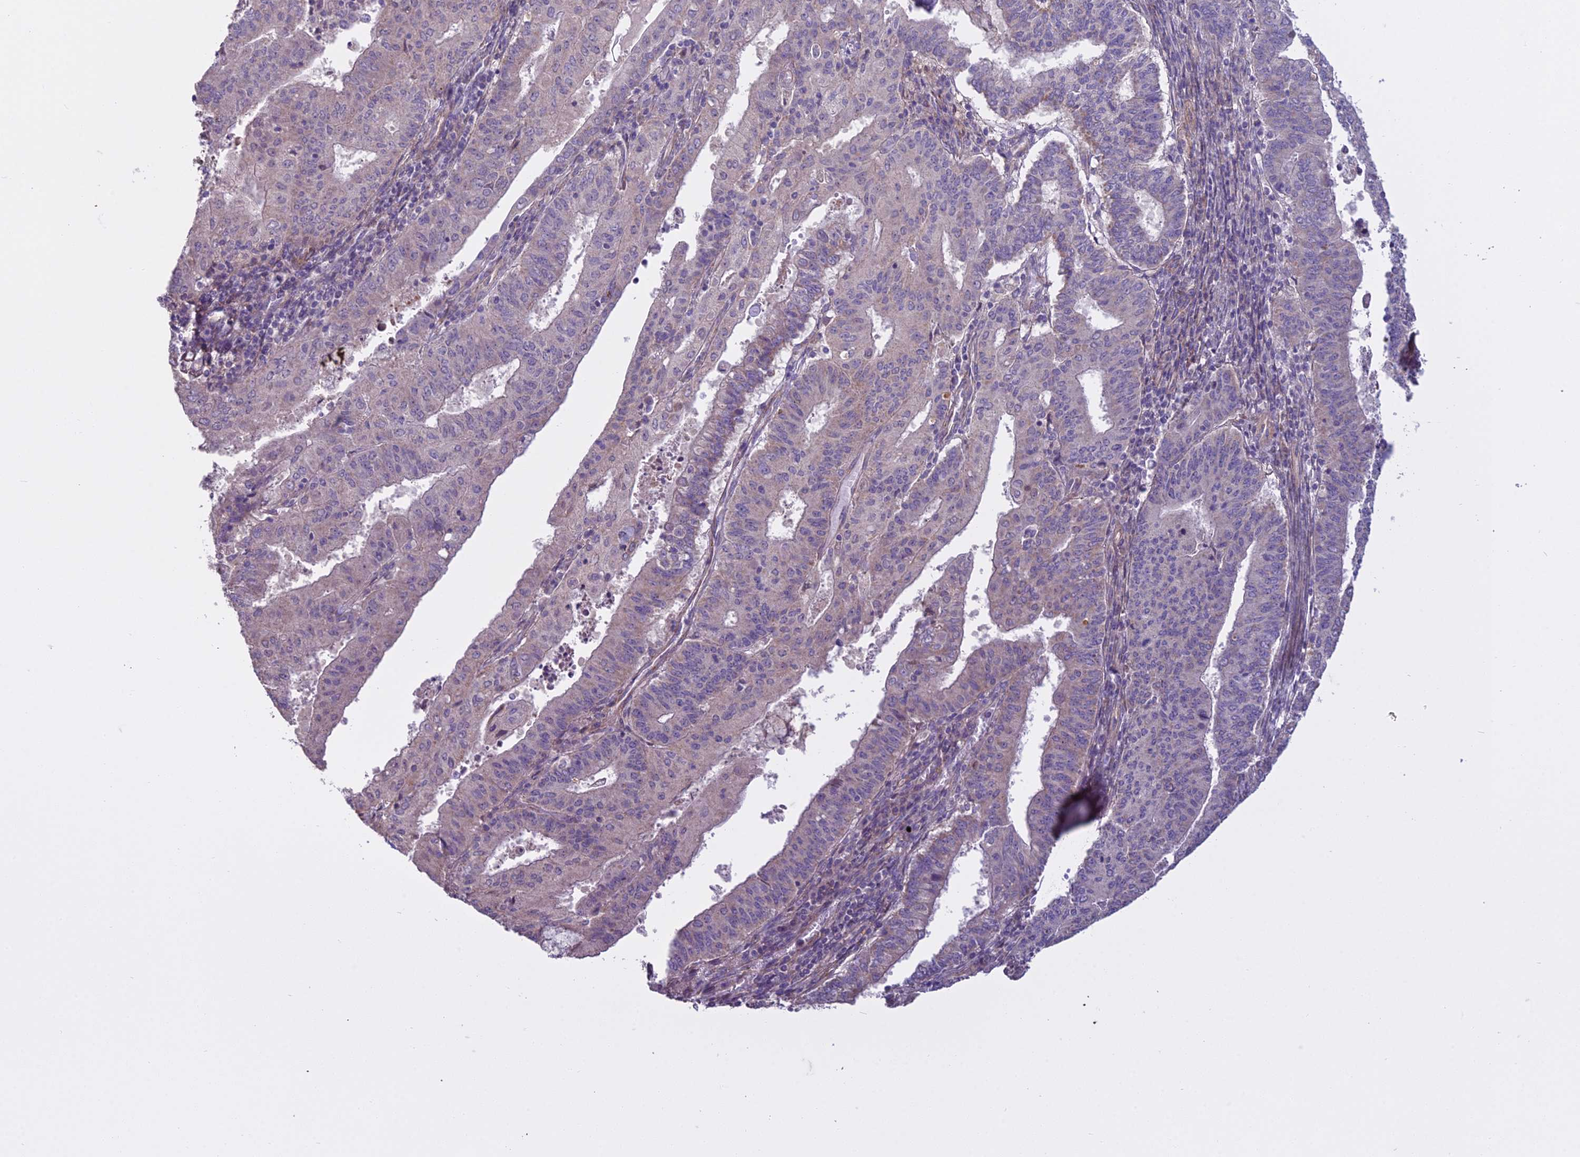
{"staining": {"intensity": "negative", "quantity": "none", "location": "none"}, "tissue": "endometrial cancer", "cell_type": "Tumor cells", "image_type": "cancer", "snomed": [{"axis": "morphology", "description": "Adenocarcinoma, NOS"}, {"axis": "topography", "description": "Endometrium"}], "caption": "Photomicrograph shows no significant protein positivity in tumor cells of endometrial cancer.", "gene": "DUS2", "patient": {"sex": "female", "age": 59}}